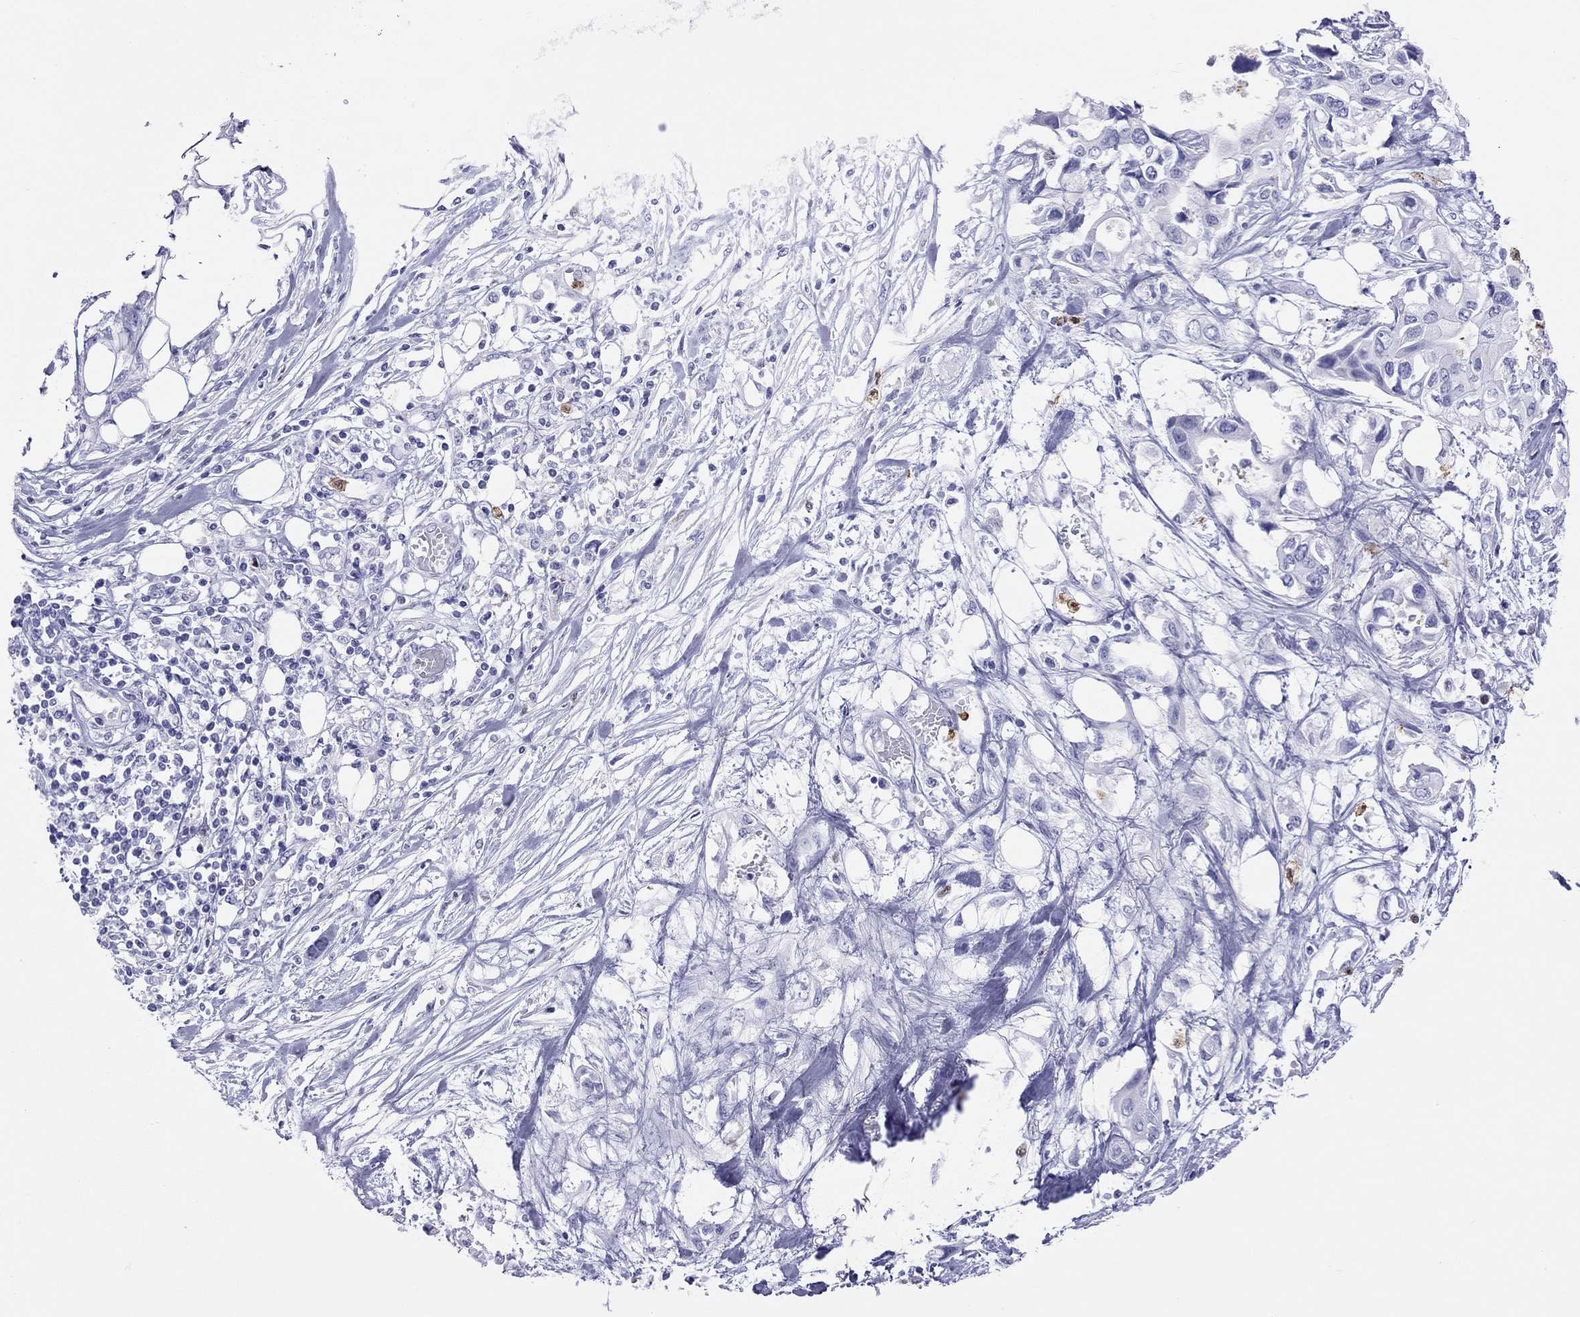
{"staining": {"intensity": "negative", "quantity": "none", "location": "none"}, "tissue": "pancreatic cancer", "cell_type": "Tumor cells", "image_type": "cancer", "snomed": [{"axis": "morphology", "description": "Adenocarcinoma, NOS"}, {"axis": "topography", "description": "Pancreas"}], "caption": "A micrograph of pancreatic cancer (adenocarcinoma) stained for a protein displays no brown staining in tumor cells.", "gene": "SLAMF1", "patient": {"sex": "female", "age": 63}}